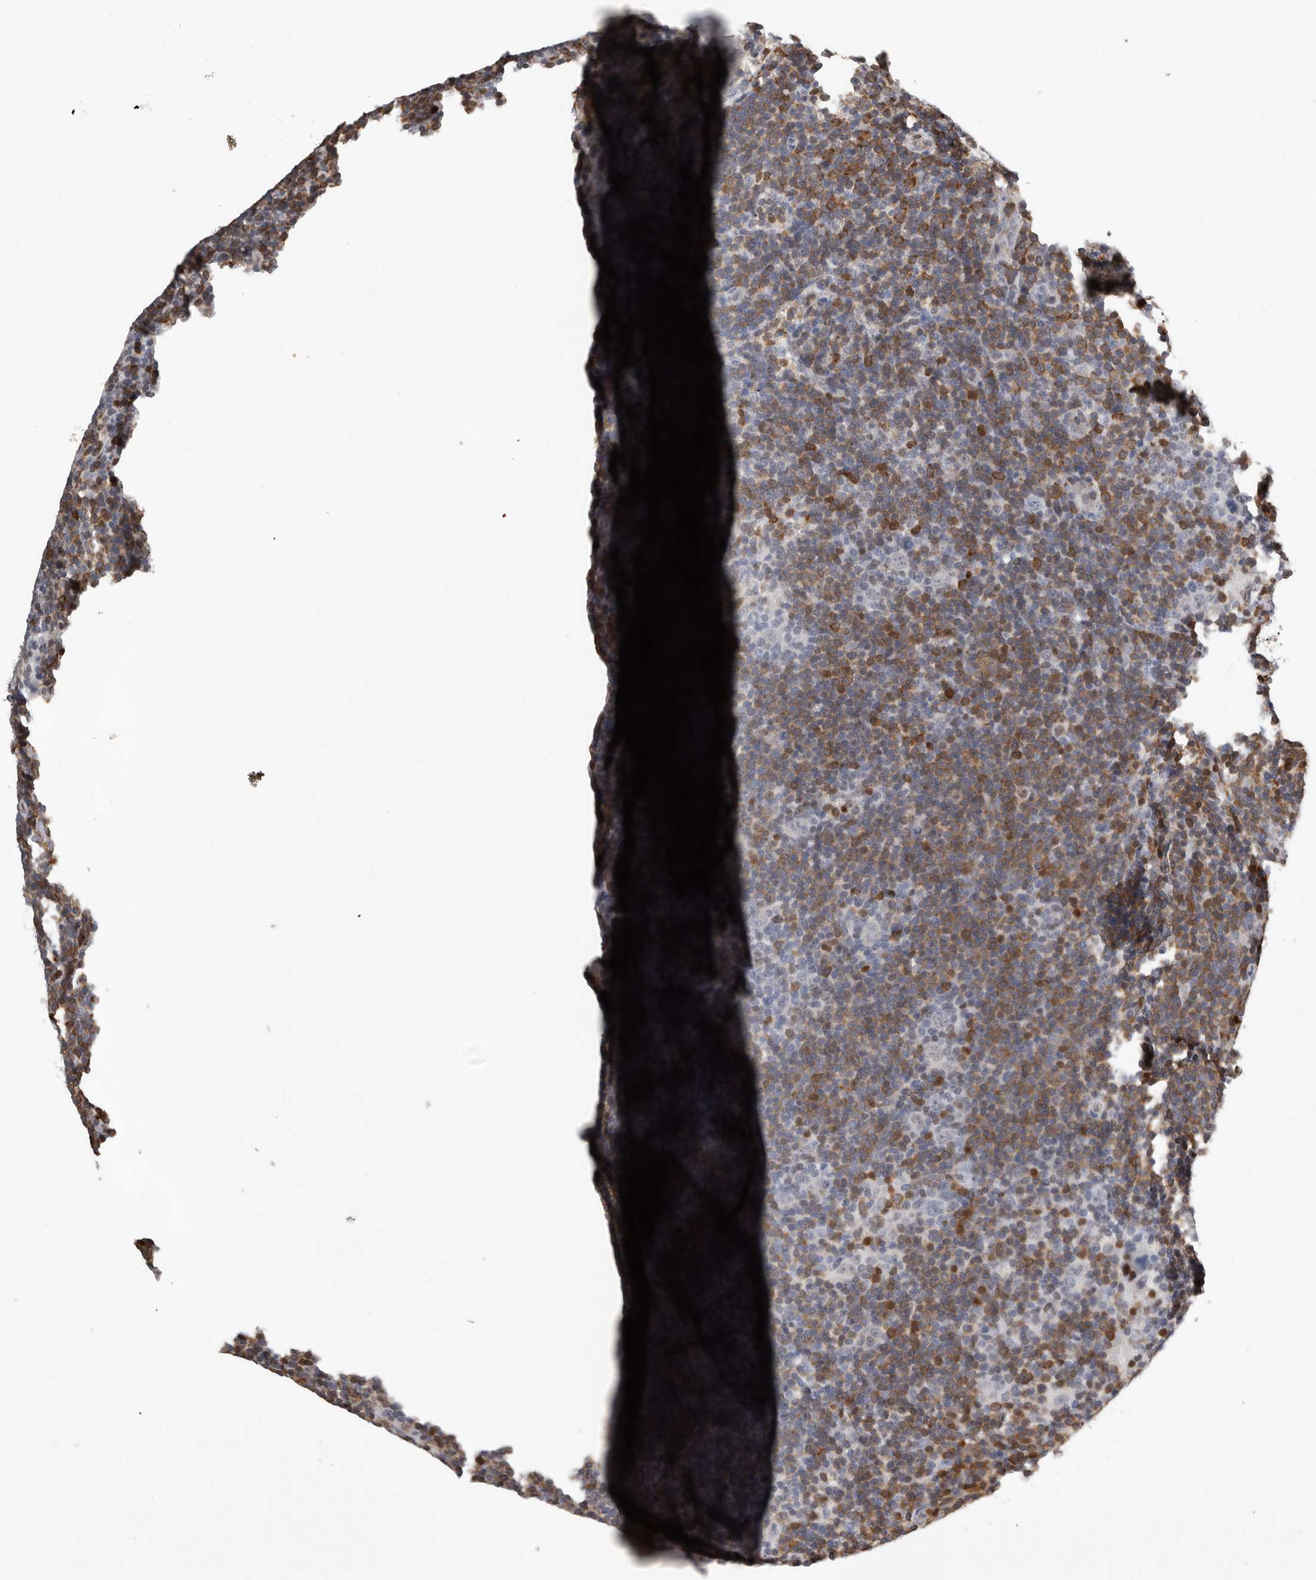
{"staining": {"intensity": "weak", "quantity": "25%-75%", "location": "nuclear"}, "tissue": "lymphoma", "cell_type": "Tumor cells", "image_type": "cancer", "snomed": [{"axis": "morphology", "description": "Hodgkin's disease, NOS"}, {"axis": "topography", "description": "Lymph node"}], "caption": "Immunohistochemical staining of lymphoma shows low levels of weak nuclear expression in approximately 25%-75% of tumor cells.", "gene": "PDCD4", "patient": {"sex": "female", "age": 57}}